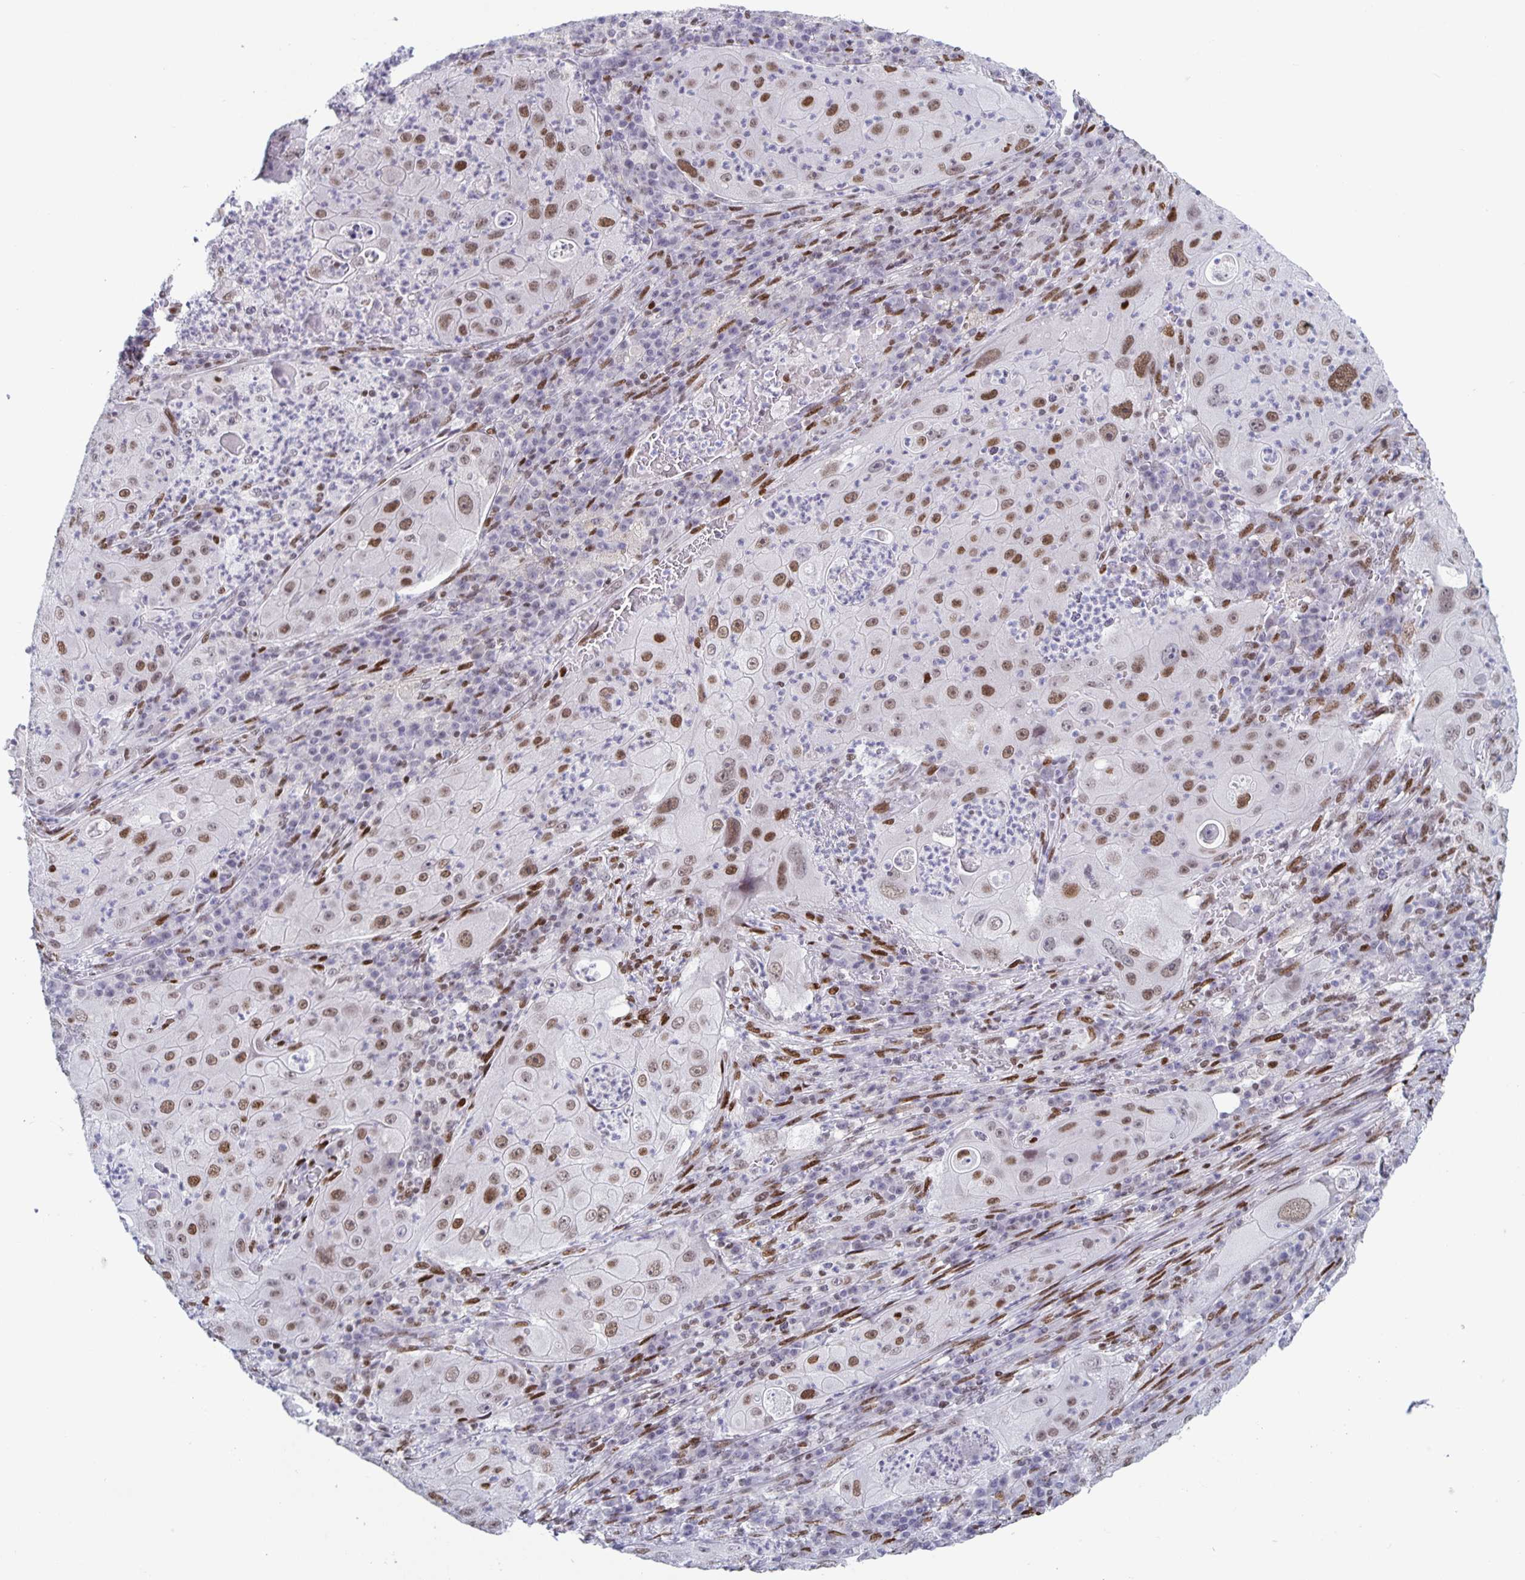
{"staining": {"intensity": "moderate", "quantity": ">75%", "location": "nuclear"}, "tissue": "lung cancer", "cell_type": "Tumor cells", "image_type": "cancer", "snomed": [{"axis": "morphology", "description": "Squamous cell carcinoma, NOS"}, {"axis": "topography", "description": "Lung"}], "caption": "A brown stain shows moderate nuclear staining of a protein in squamous cell carcinoma (lung) tumor cells. Using DAB (brown) and hematoxylin (blue) stains, captured at high magnification using brightfield microscopy.", "gene": "JUND", "patient": {"sex": "female", "age": 59}}